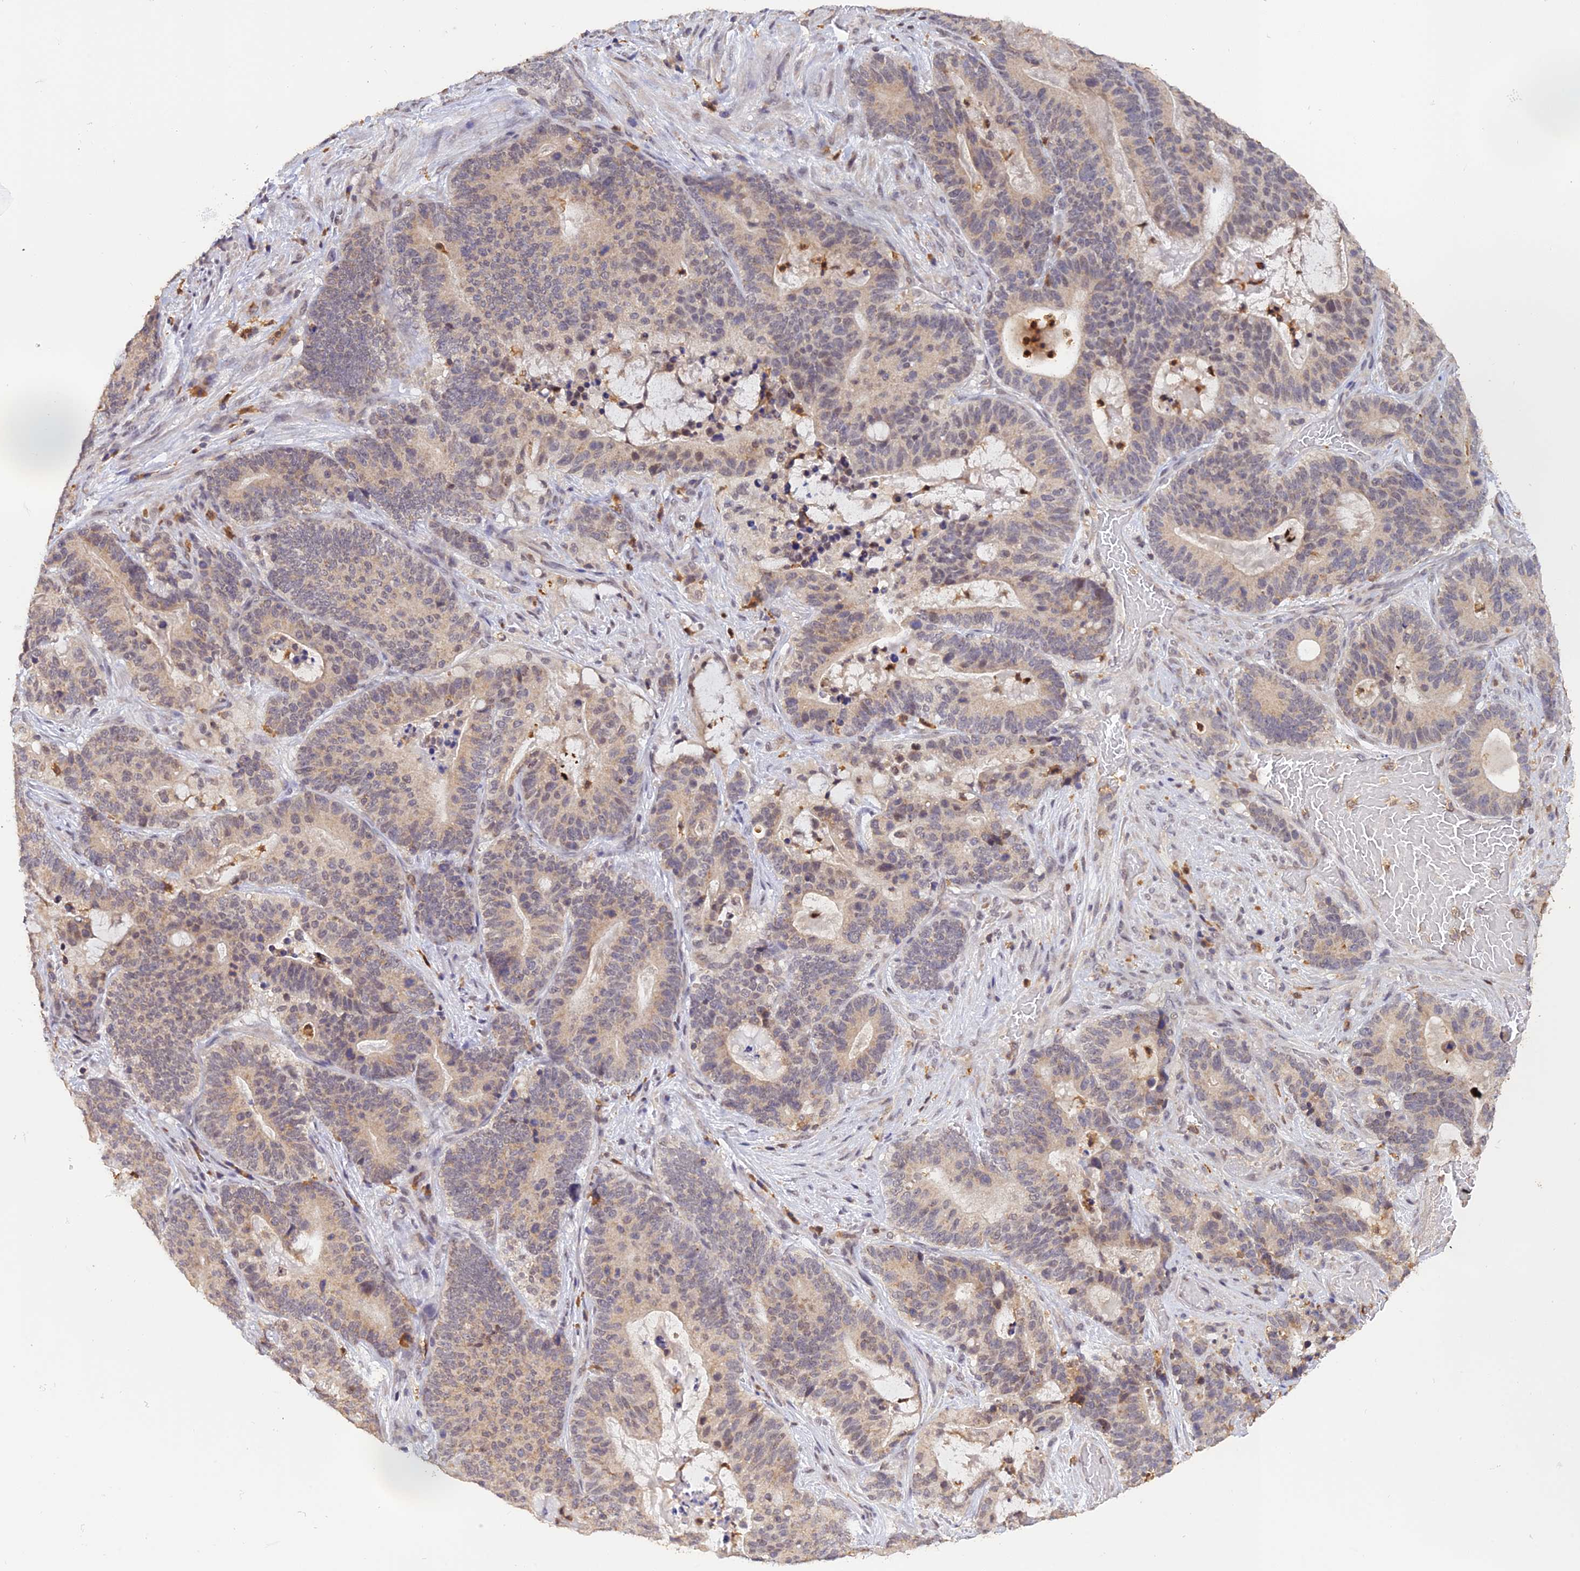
{"staining": {"intensity": "weak", "quantity": "<25%", "location": "nuclear"}, "tissue": "stomach cancer", "cell_type": "Tumor cells", "image_type": "cancer", "snomed": [{"axis": "morphology", "description": "Normal tissue, NOS"}, {"axis": "morphology", "description": "Adenocarcinoma, NOS"}, {"axis": "topography", "description": "Stomach"}], "caption": "Adenocarcinoma (stomach) stained for a protein using immunohistochemistry (IHC) demonstrates no expression tumor cells.", "gene": "PEX16", "patient": {"sex": "female", "age": 64}}